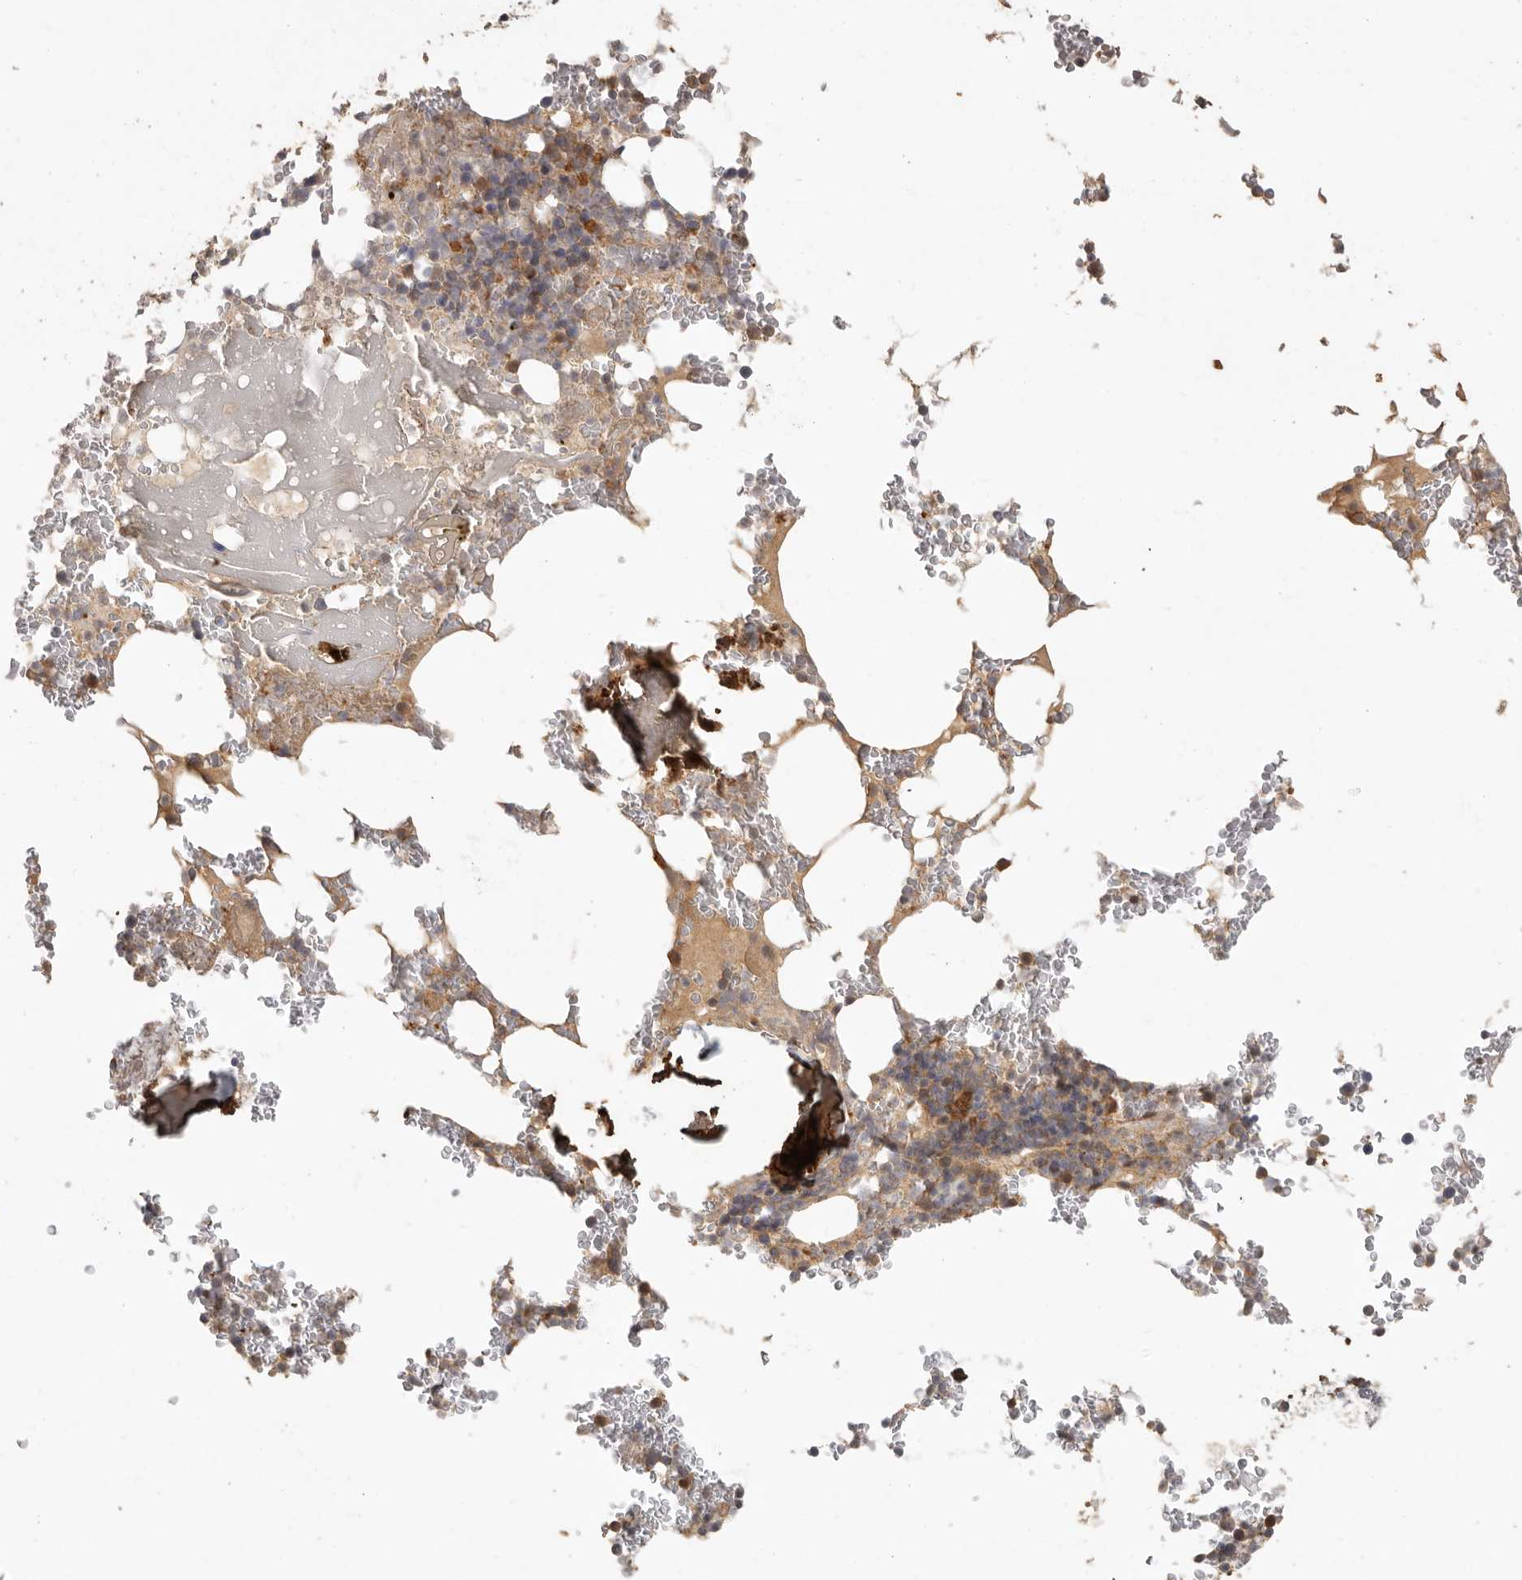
{"staining": {"intensity": "weak", "quantity": ">75%", "location": "cytoplasmic/membranous"}, "tissue": "bone marrow", "cell_type": "Hematopoietic cells", "image_type": "normal", "snomed": [{"axis": "morphology", "description": "Normal tissue, NOS"}, {"axis": "topography", "description": "Bone marrow"}], "caption": "Hematopoietic cells display low levels of weak cytoplasmic/membranous positivity in about >75% of cells in unremarkable human bone marrow.", "gene": "VIPR1", "patient": {"sex": "male", "age": 58}}